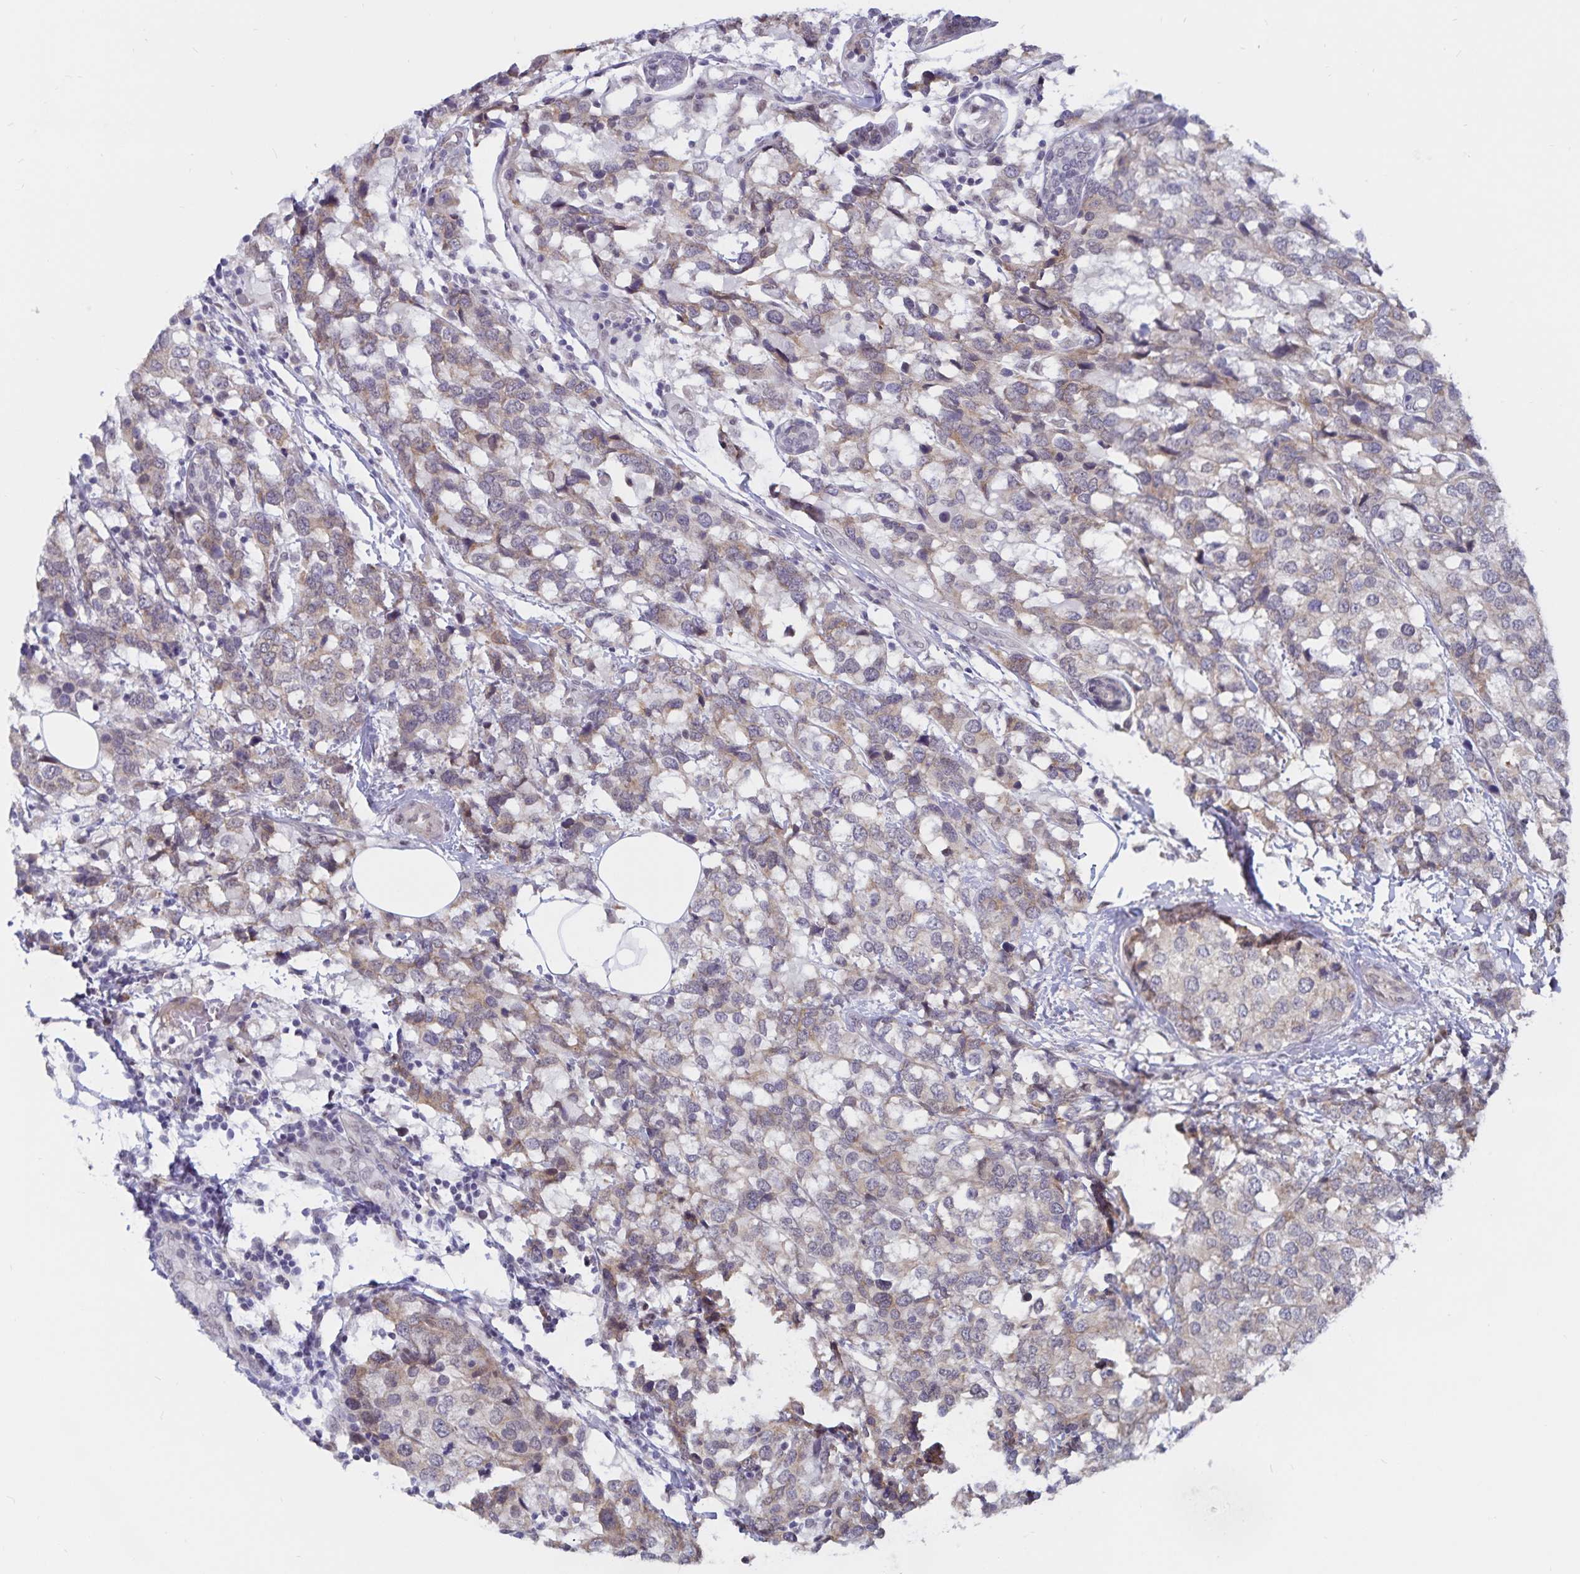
{"staining": {"intensity": "weak", "quantity": "<25%", "location": "cytoplasmic/membranous"}, "tissue": "breast cancer", "cell_type": "Tumor cells", "image_type": "cancer", "snomed": [{"axis": "morphology", "description": "Lobular carcinoma"}, {"axis": "topography", "description": "Breast"}], "caption": "Breast lobular carcinoma stained for a protein using IHC demonstrates no staining tumor cells.", "gene": "ATP2A2", "patient": {"sex": "female", "age": 59}}